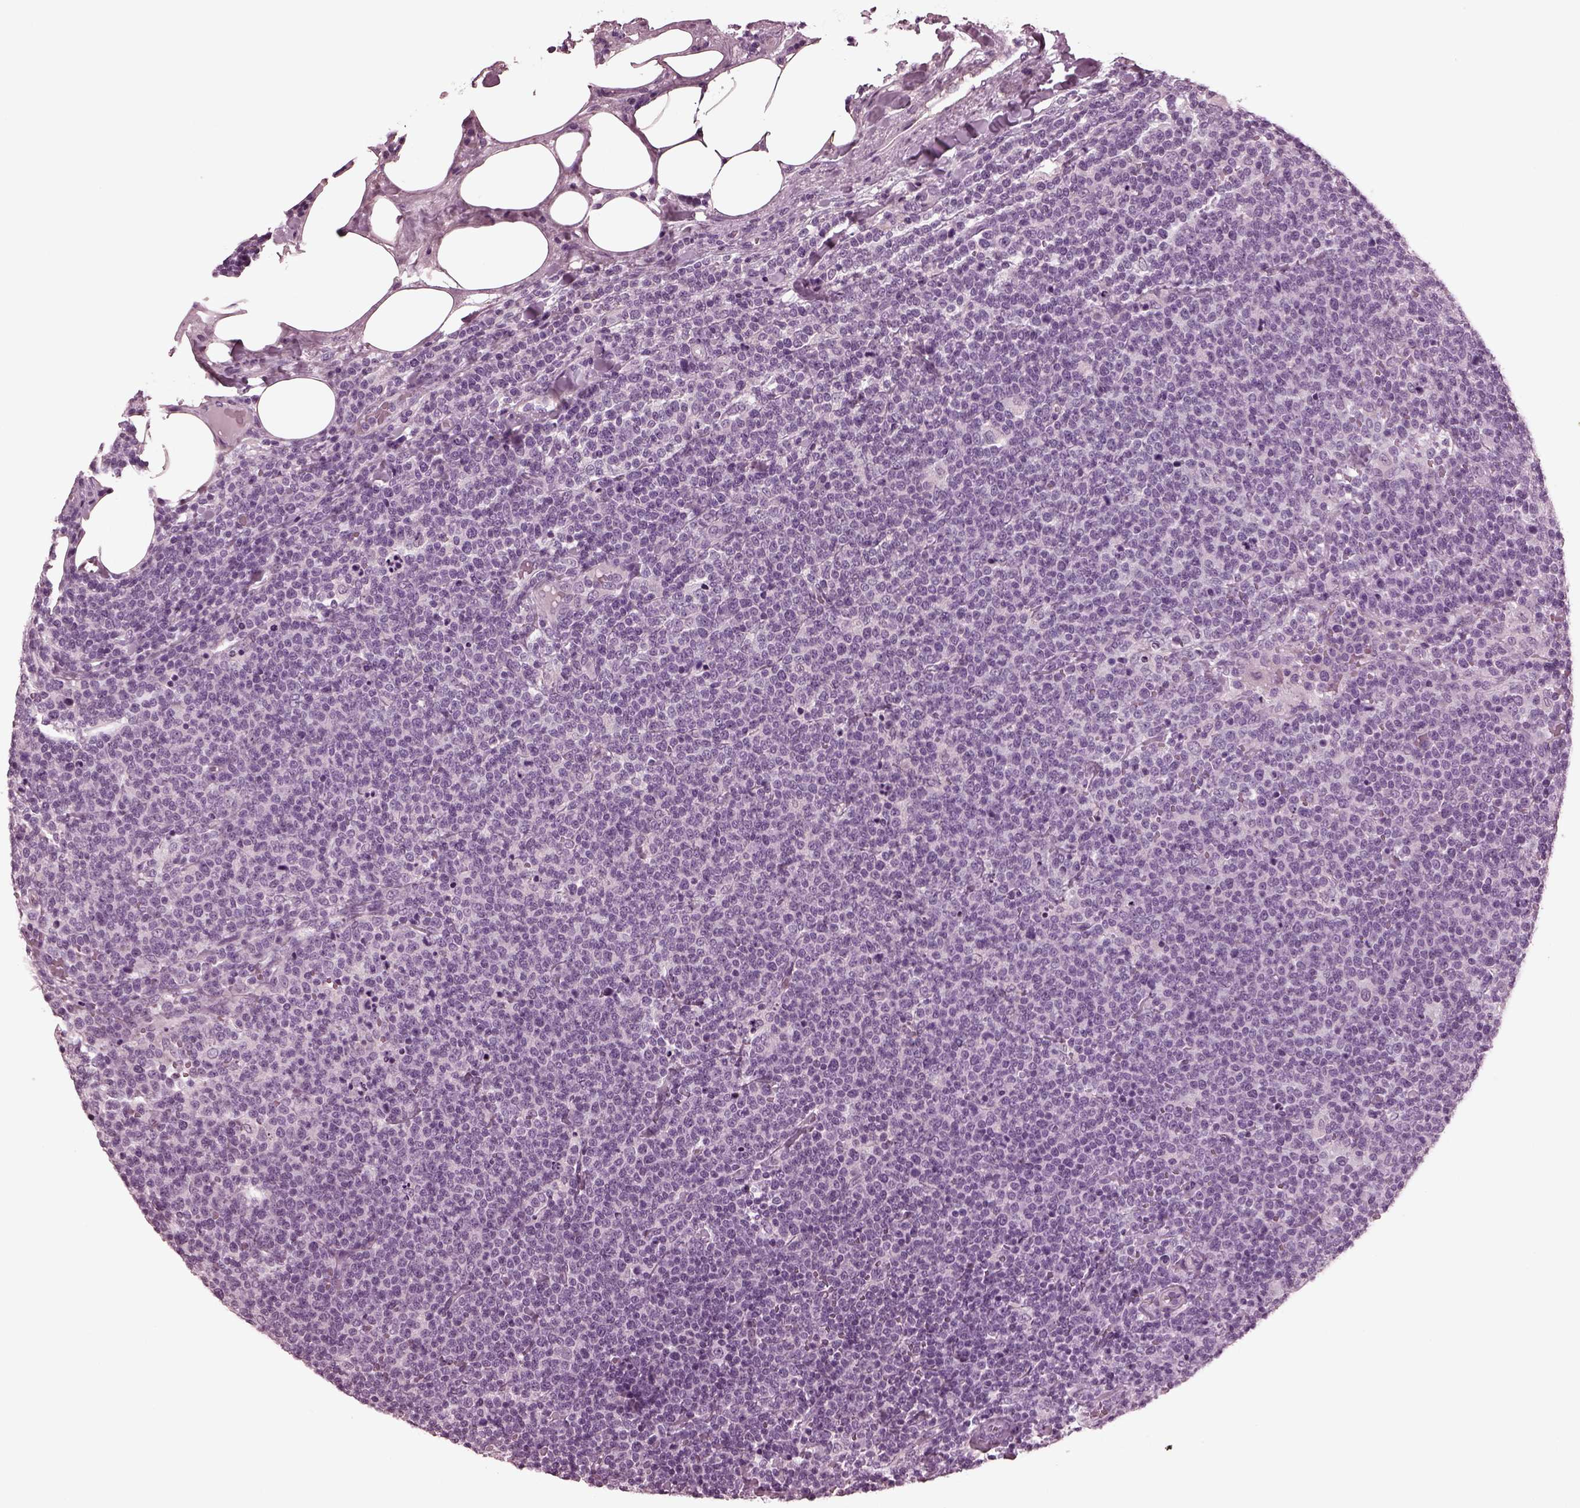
{"staining": {"intensity": "negative", "quantity": "none", "location": "none"}, "tissue": "lymphoma", "cell_type": "Tumor cells", "image_type": "cancer", "snomed": [{"axis": "morphology", "description": "Malignant lymphoma, non-Hodgkin's type, High grade"}, {"axis": "topography", "description": "Lymph node"}], "caption": "DAB (3,3'-diaminobenzidine) immunohistochemical staining of lymphoma reveals no significant expression in tumor cells.", "gene": "MIB2", "patient": {"sex": "male", "age": 61}}